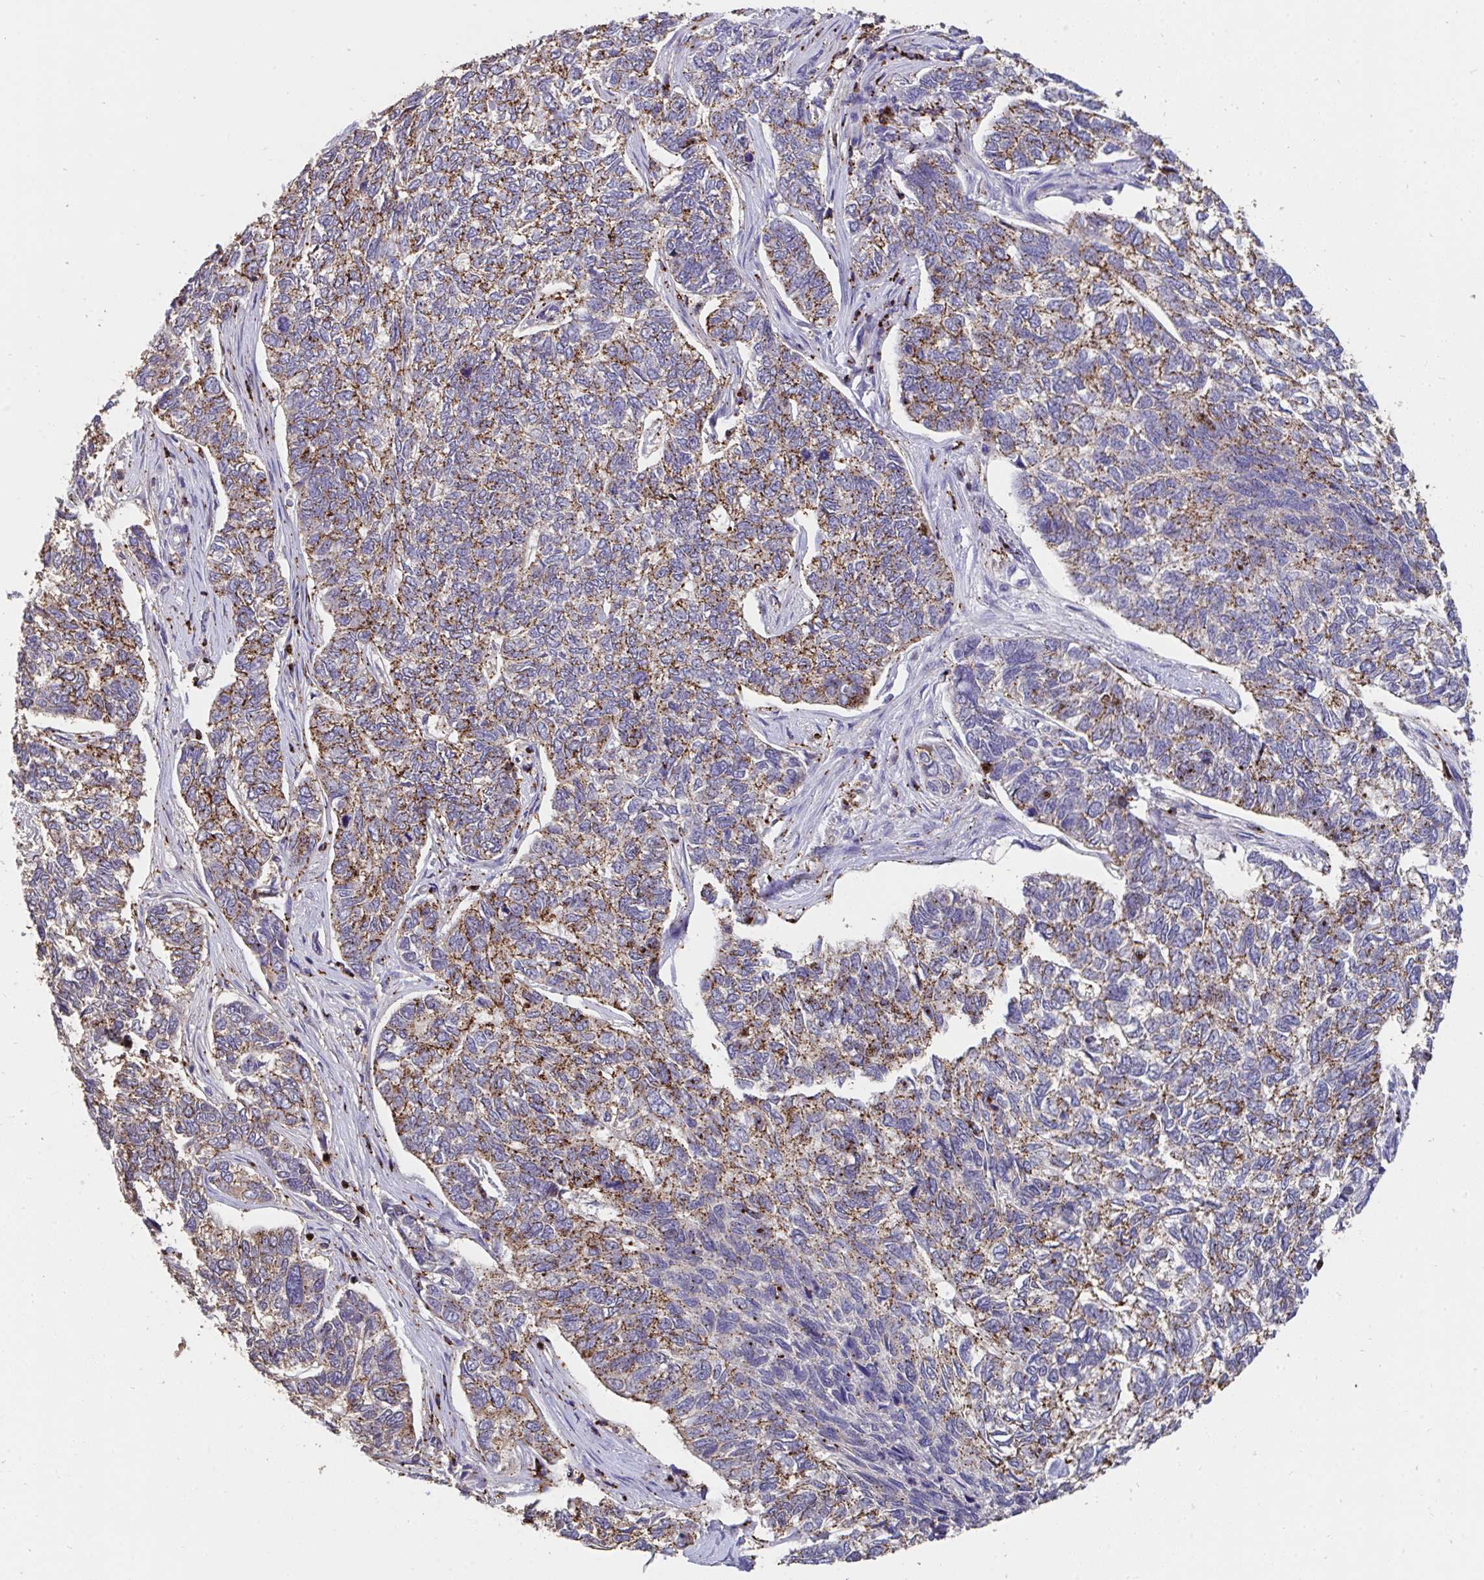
{"staining": {"intensity": "moderate", "quantity": "25%-75%", "location": "cytoplasmic/membranous"}, "tissue": "skin cancer", "cell_type": "Tumor cells", "image_type": "cancer", "snomed": [{"axis": "morphology", "description": "Basal cell carcinoma"}, {"axis": "topography", "description": "Skin"}], "caption": "The histopathology image displays immunohistochemical staining of skin cancer. There is moderate cytoplasmic/membranous expression is identified in about 25%-75% of tumor cells.", "gene": "CFL1", "patient": {"sex": "female", "age": 65}}